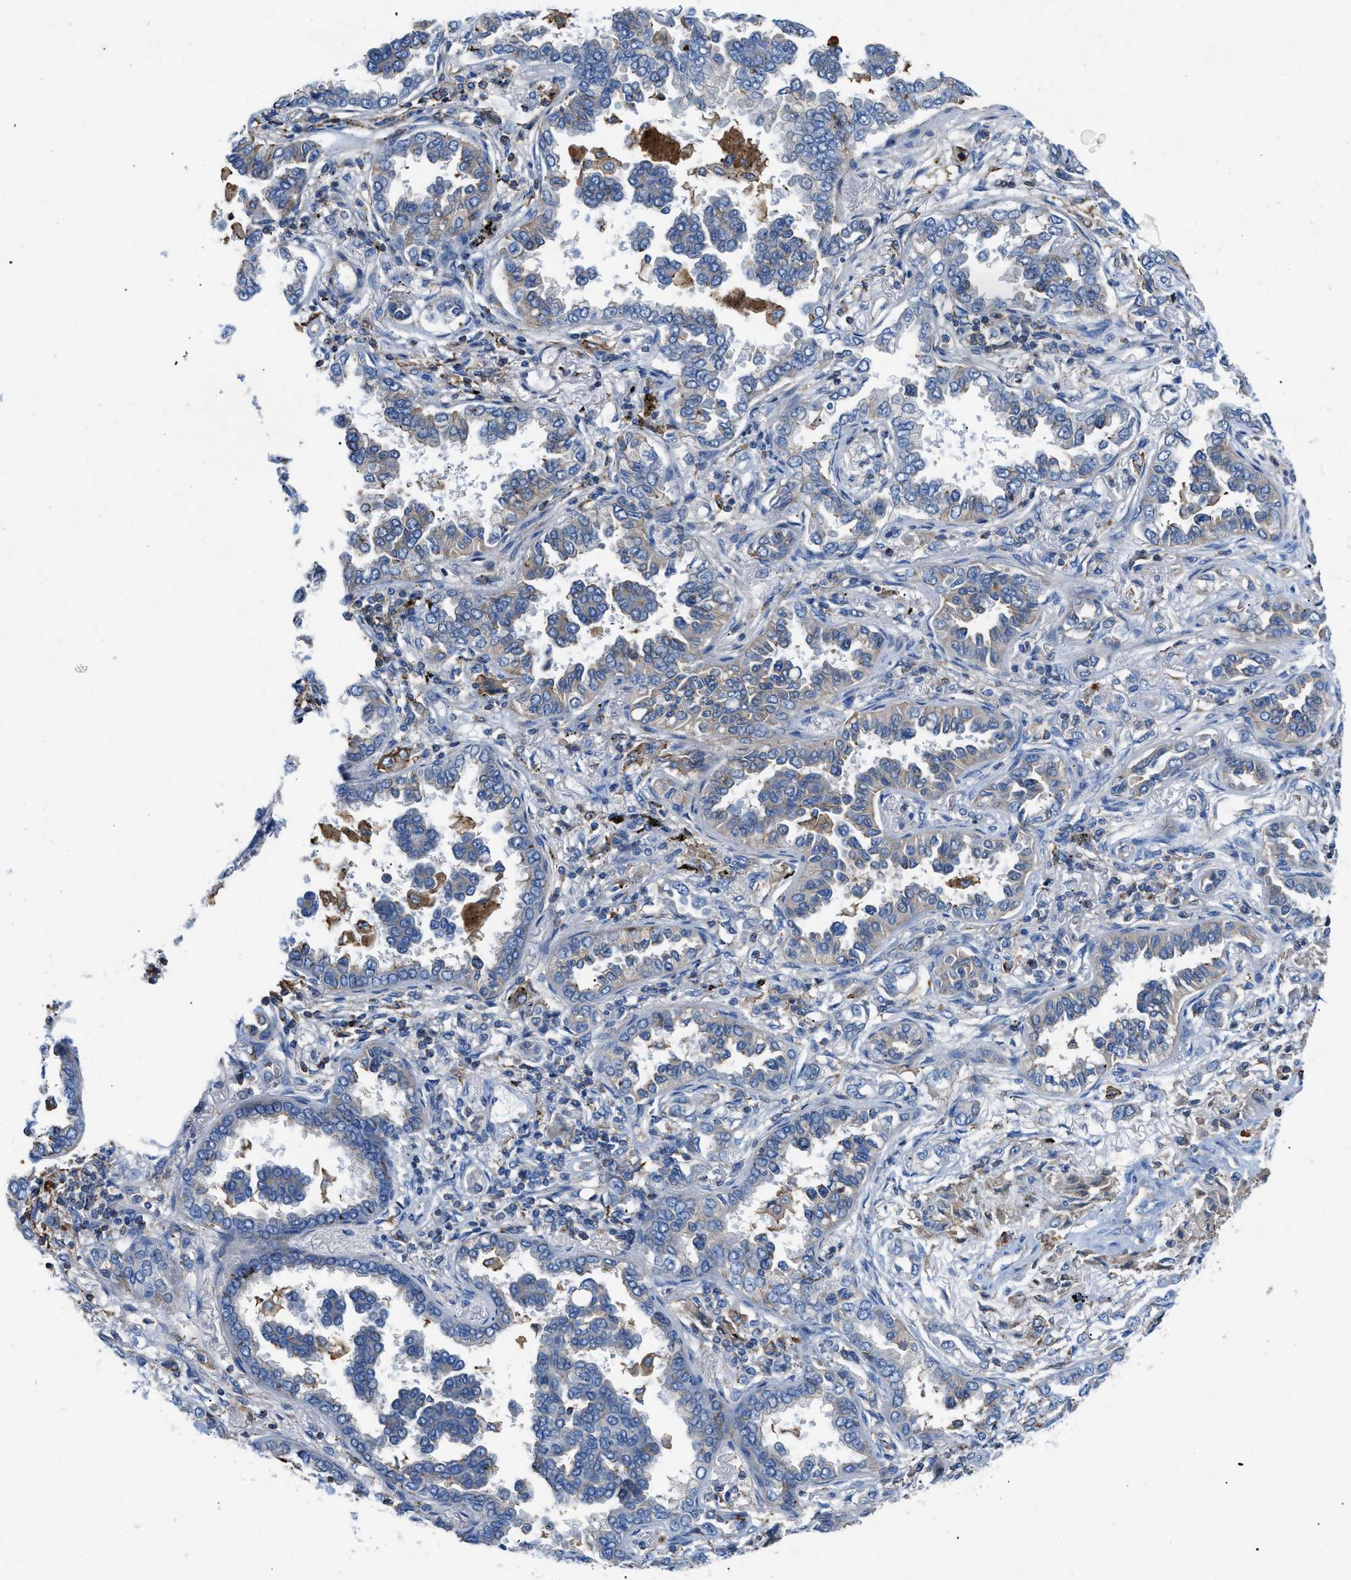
{"staining": {"intensity": "weak", "quantity": "<25%", "location": "cytoplasmic/membranous"}, "tissue": "lung cancer", "cell_type": "Tumor cells", "image_type": "cancer", "snomed": [{"axis": "morphology", "description": "Normal tissue, NOS"}, {"axis": "morphology", "description": "Adenocarcinoma, NOS"}, {"axis": "topography", "description": "Lung"}], "caption": "Immunohistochemistry of human lung adenocarcinoma exhibits no positivity in tumor cells.", "gene": "ATP6V0D1", "patient": {"sex": "male", "age": 59}}